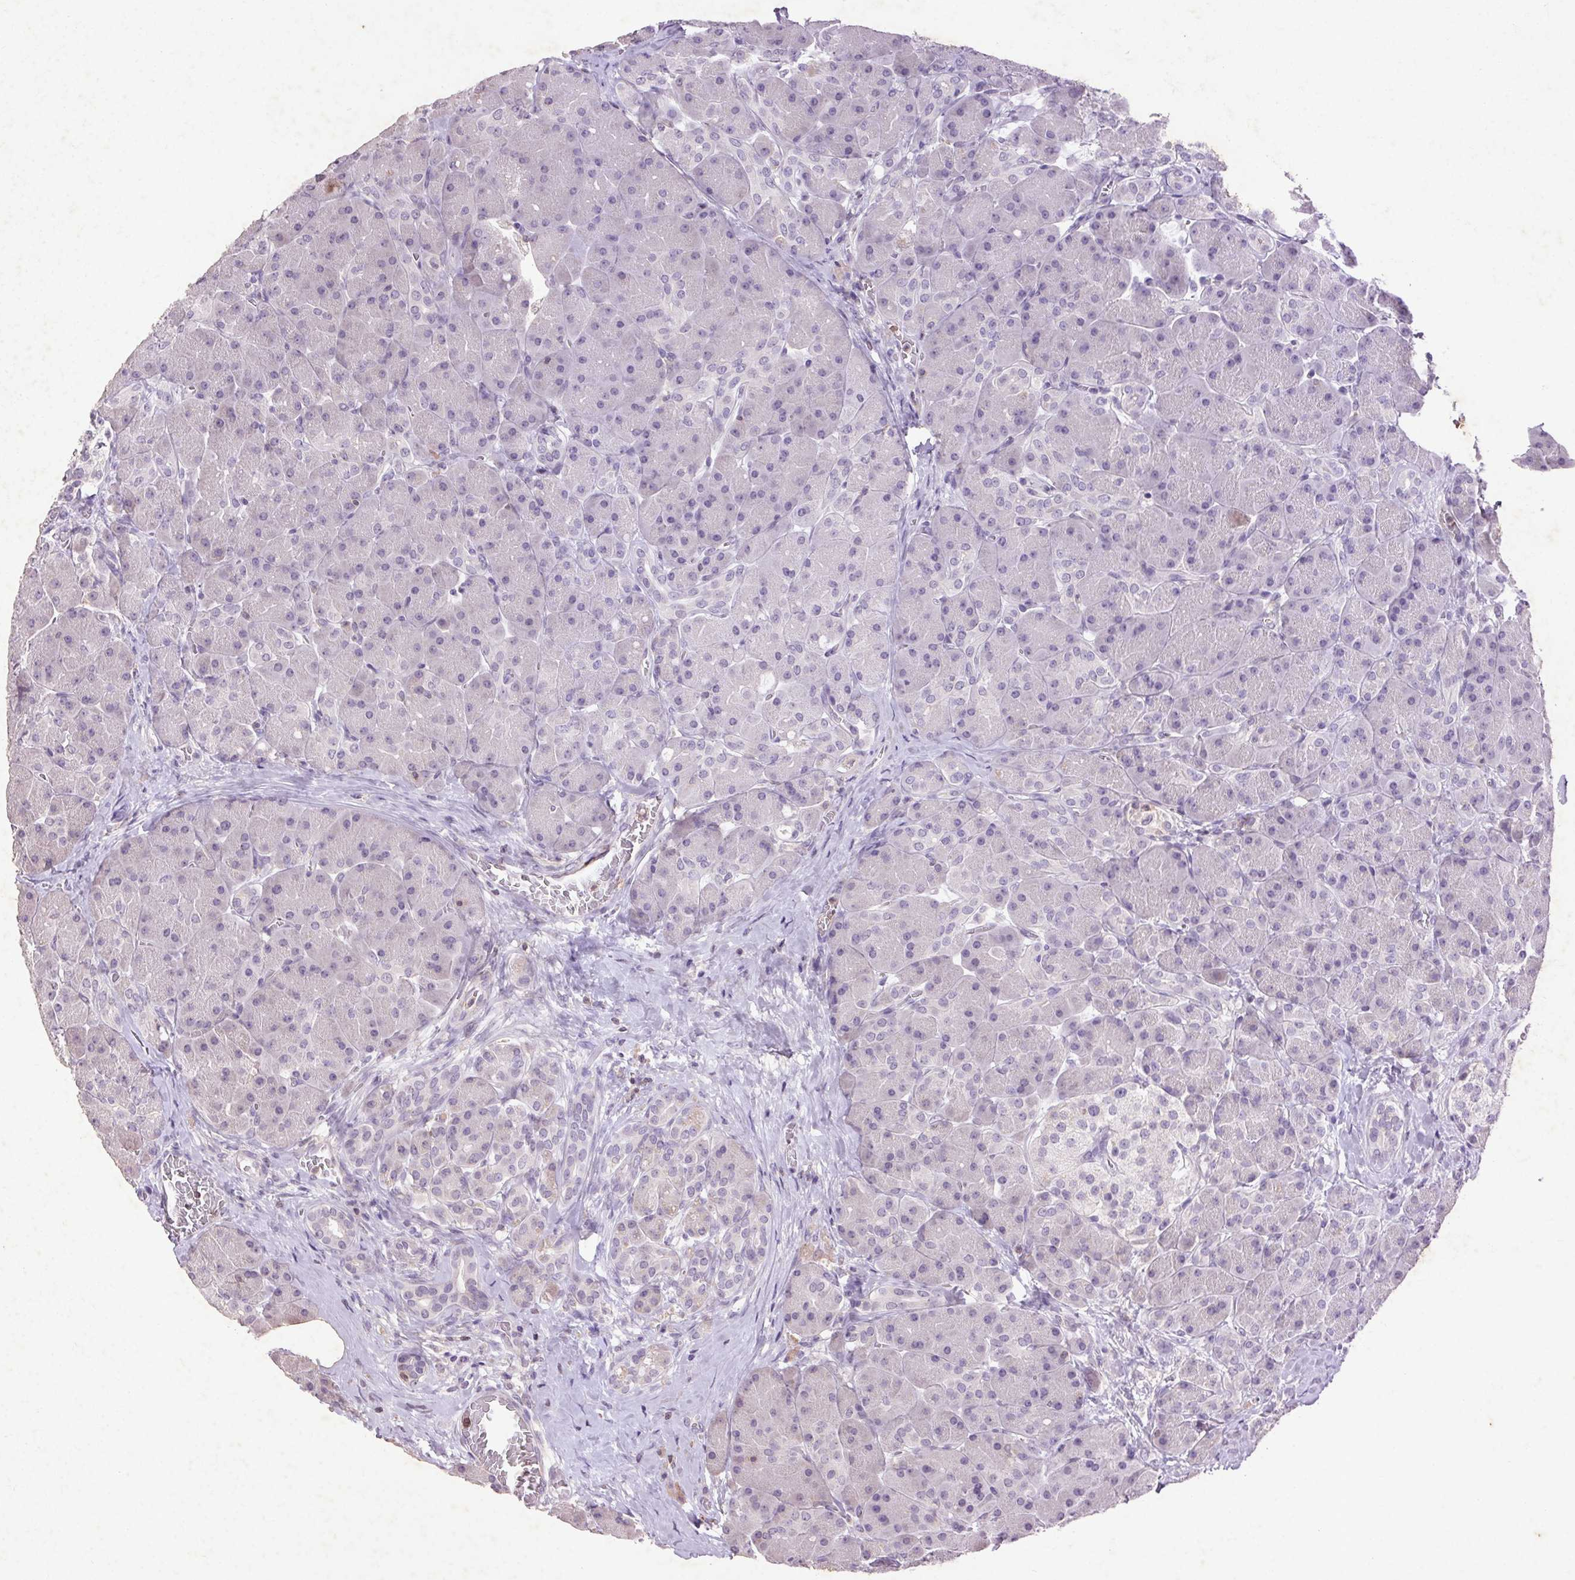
{"staining": {"intensity": "negative", "quantity": "none", "location": "none"}, "tissue": "pancreas", "cell_type": "Exocrine glandular cells", "image_type": "normal", "snomed": [{"axis": "morphology", "description": "Normal tissue, NOS"}, {"axis": "topography", "description": "Pancreas"}], "caption": "There is no significant staining in exocrine glandular cells of pancreas. (DAB immunohistochemistry (IHC) visualized using brightfield microscopy, high magnification).", "gene": "FNDC7", "patient": {"sex": "male", "age": 55}}